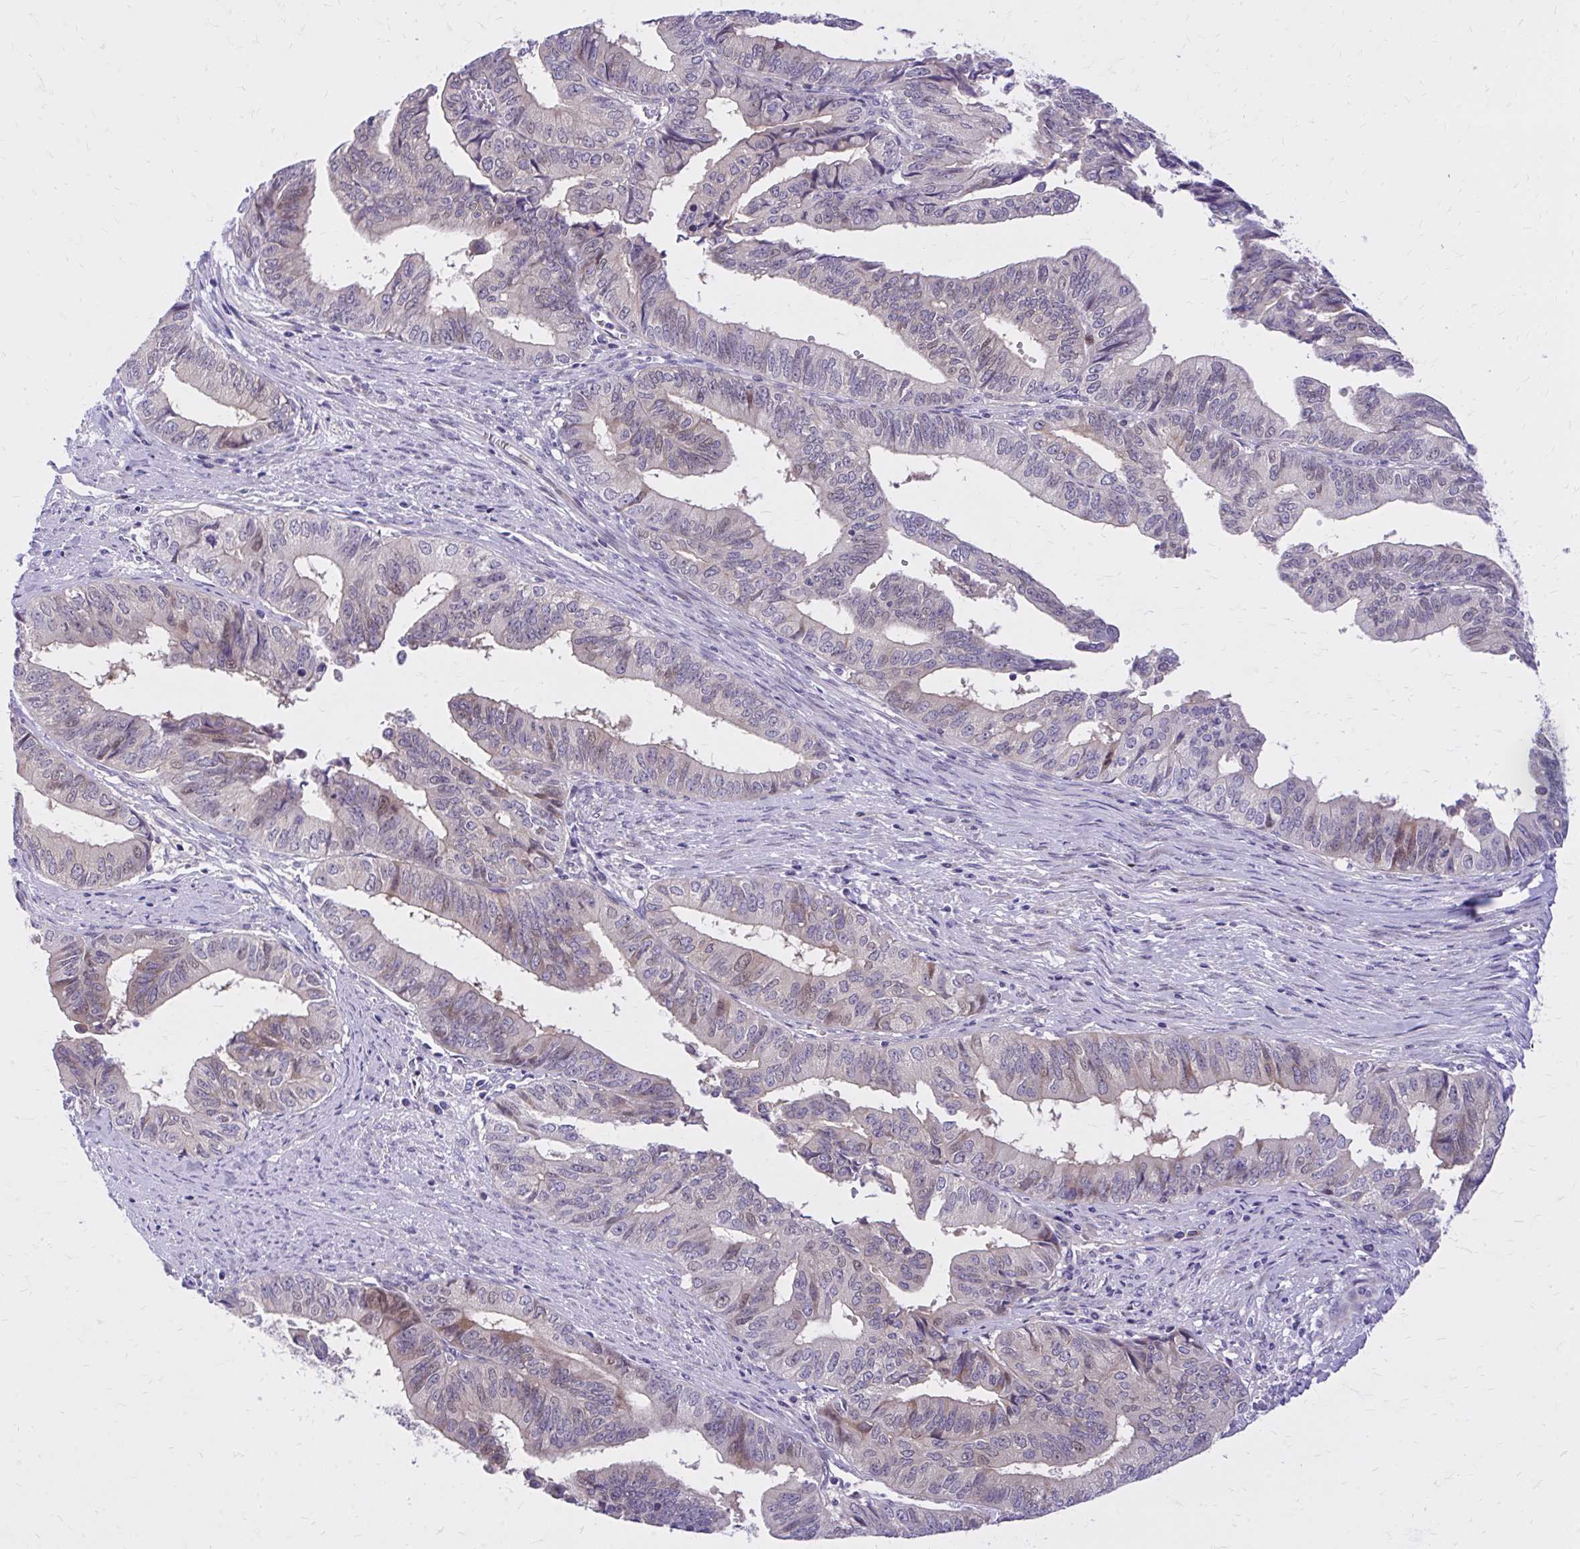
{"staining": {"intensity": "weak", "quantity": "<25%", "location": "cytoplasmic/membranous"}, "tissue": "endometrial cancer", "cell_type": "Tumor cells", "image_type": "cancer", "snomed": [{"axis": "morphology", "description": "Adenocarcinoma, NOS"}, {"axis": "topography", "description": "Endometrium"}], "caption": "Endometrial adenocarcinoma was stained to show a protein in brown. There is no significant positivity in tumor cells. (DAB (3,3'-diaminobenzidine) immunohistochemistry visualized using brightfield microscopy, high magnification).", "gene": "ADAMTSL1", "patient": {"sex": "female", "age": 65}}